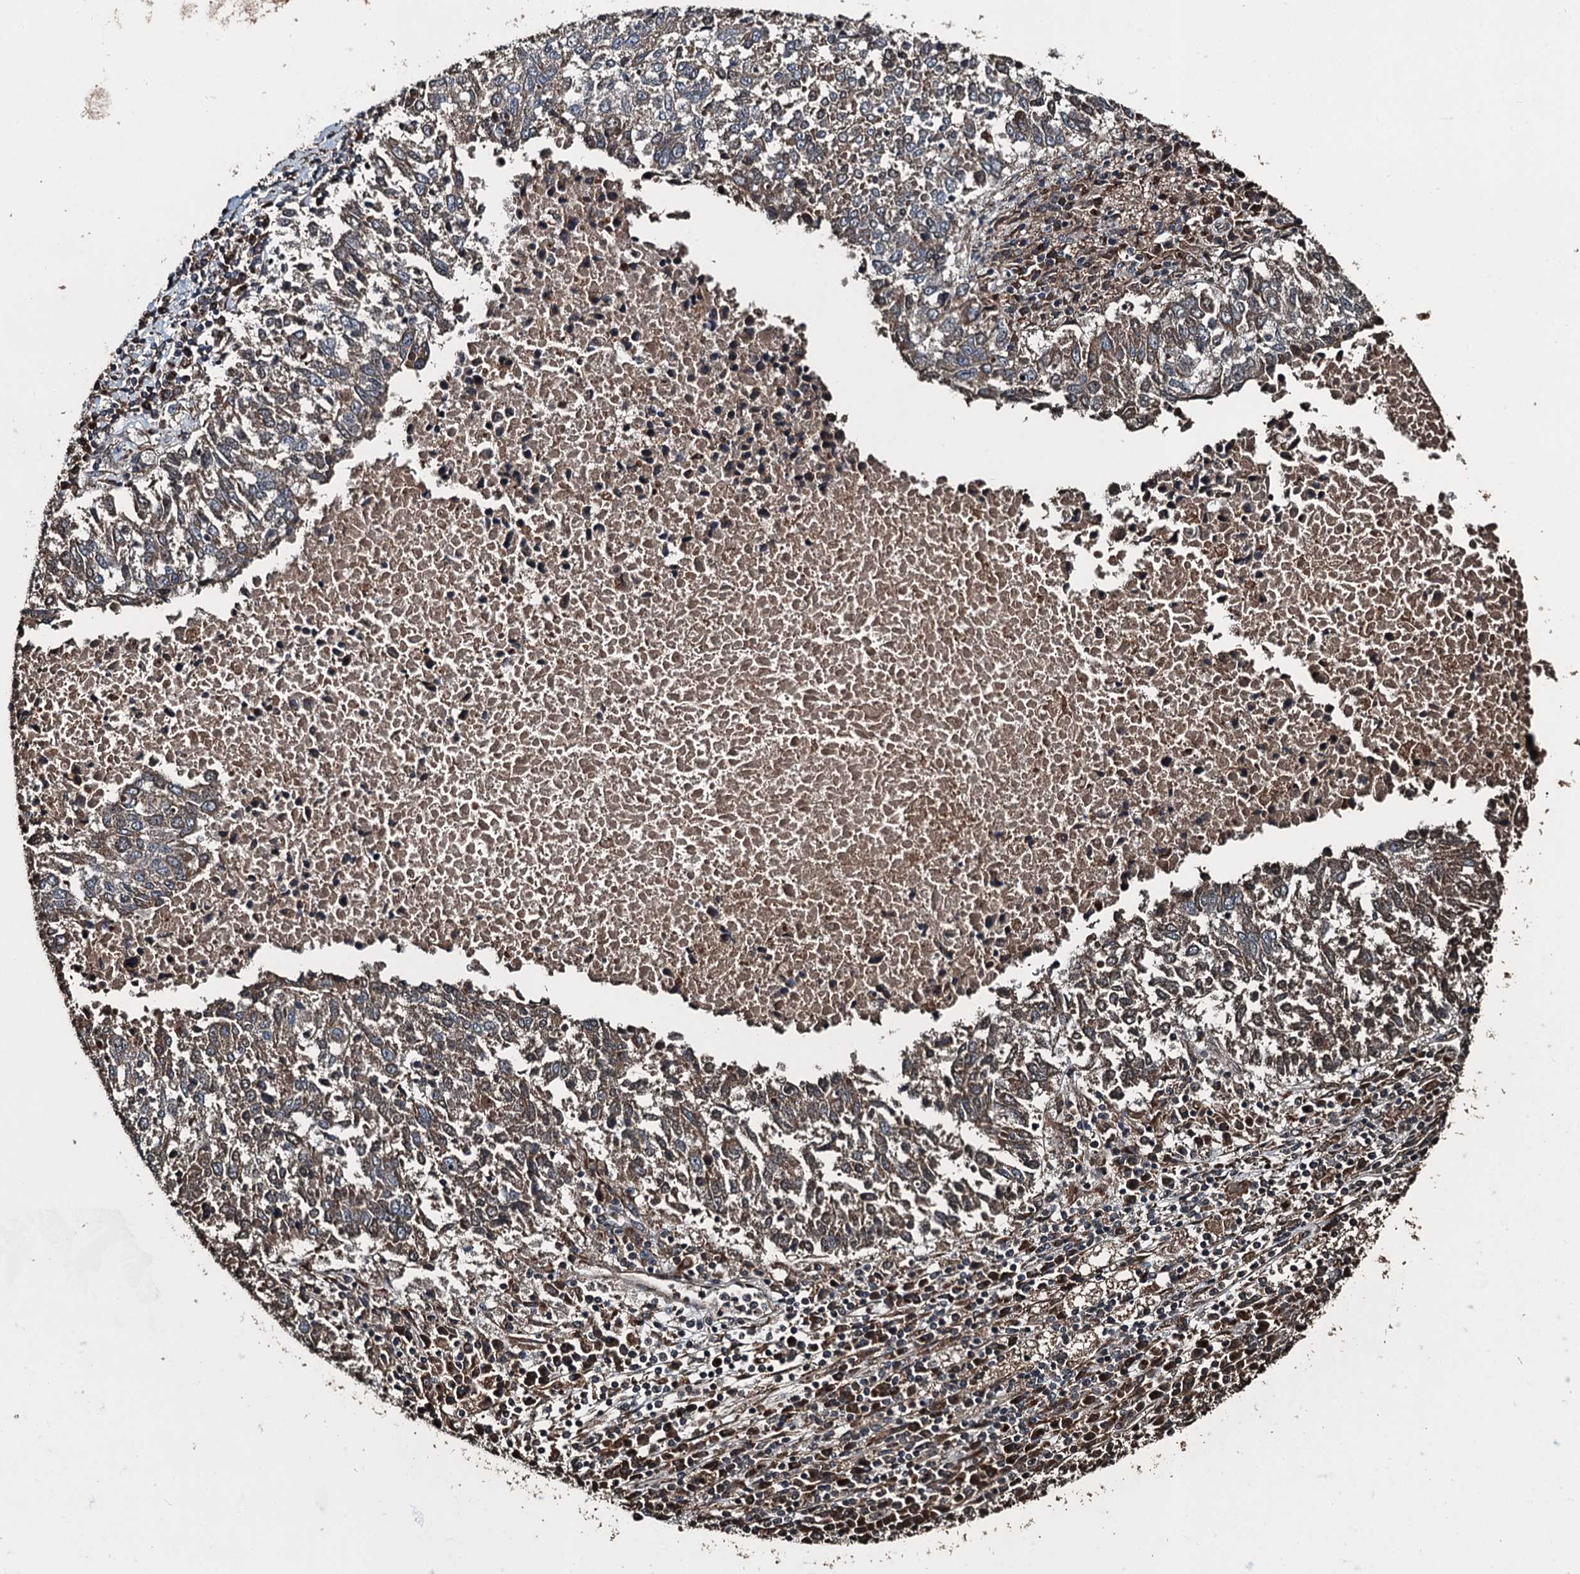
{"staining": {"intensity": "weak", "quantity": ">75%", "location": "cytoplasmic/membranous"}, "tissue": "lung cancer", "cell_type": "Tumor cells", "image_type": "cancer", "snomed": [{"axis": "morphology", "description": "Squamous cell carcinoma, NOS"}, {"axis": "topography", "description": "Lung"}], "caption": "Approximately >75% of tumor cells in human squamous cell carcinoma (lung) demonstrate weak cytoplasmic/membranous protein expression as visualized by brown immunohistochemical staining.", "gene": "TCTN1", "patient": {"sex": "male", "age": 73}}